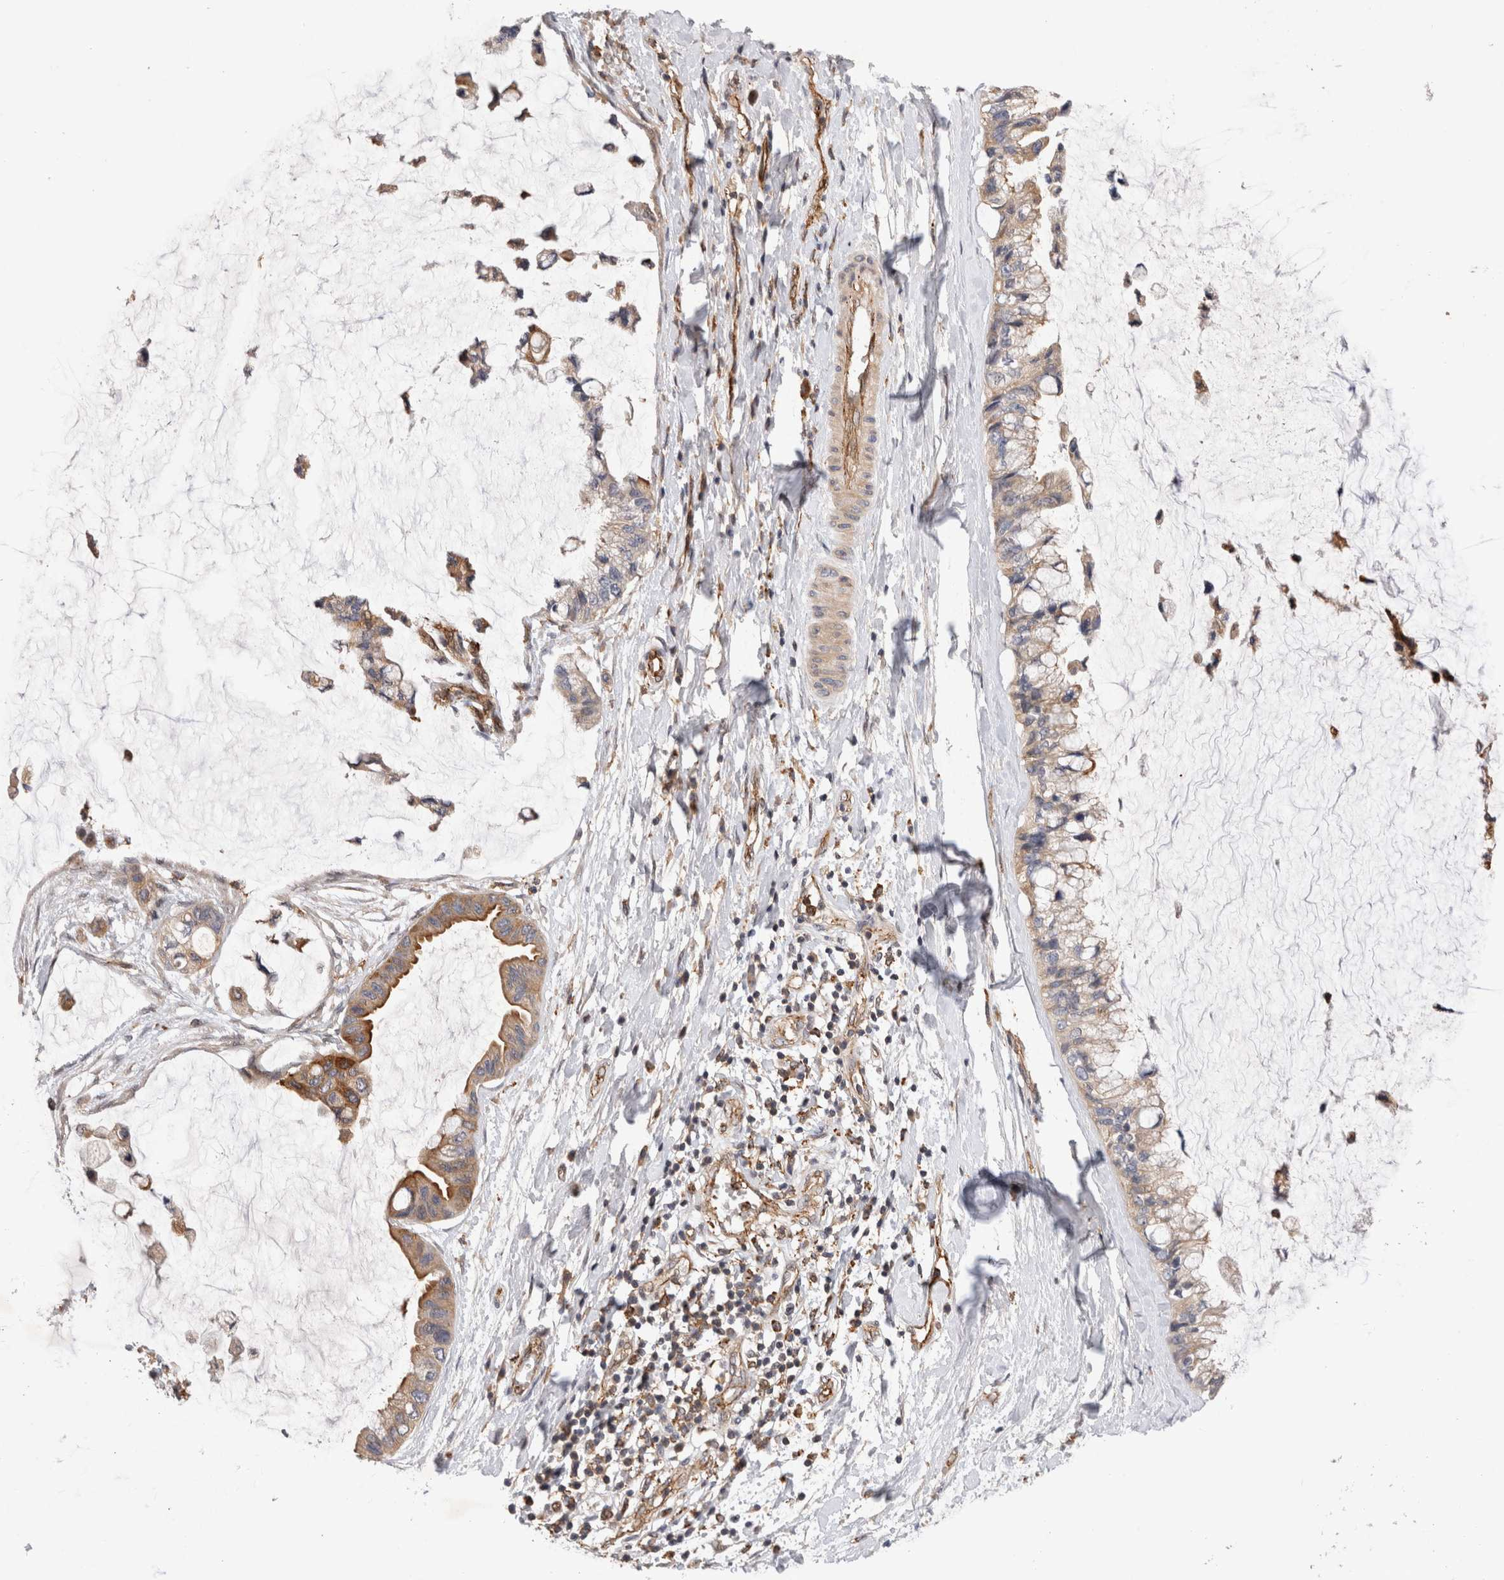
{"staining": {"intensity": "moderate", "quantity": "25%-75%", "location": "cytoplasmic/membranous"}, "tissue": "ovarian cancer", "cell_type": "Tumor cells", "image_type": "cancer", "snomed": [{"axis": "morphology", "description": "Cystadenocarcinoma, mucinous, NOS"}, {"axis": "topography", "description": "Ovary"}], "caption": "Protein staining by immunohistochemistry reveals moderate cytoplasmic/membranous positivity in about 25%-75% of tumor cells in ovarian cancer.", "gene": "BNIP2", "patient": {"sex": "female", "age": 39}}